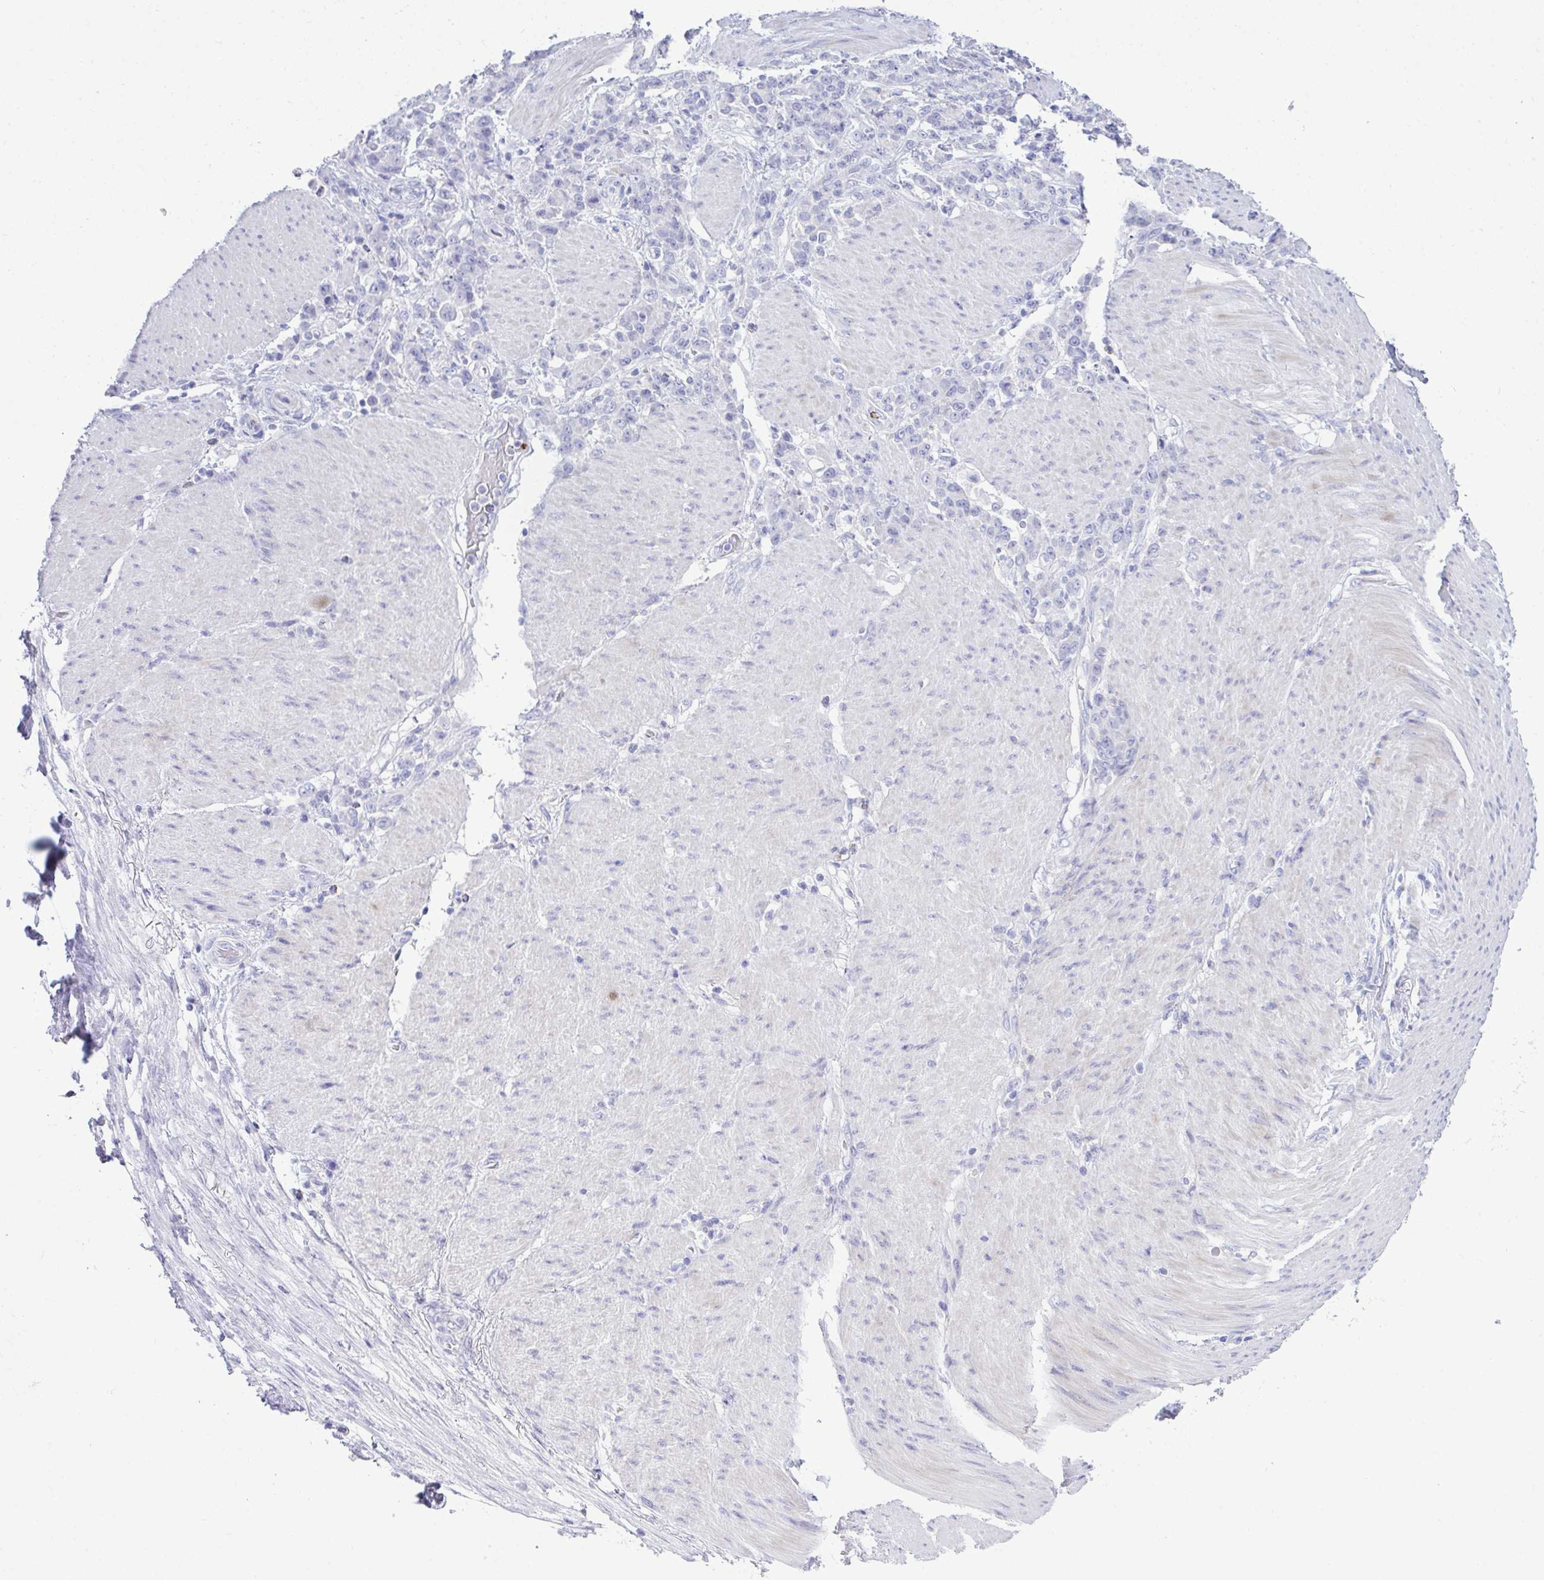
{"staining": {"intensity": "negative", "quantity": "none", "location": "none"}, "tissue": "stomach cancer", "cell_type": "Tumor cells", "image_type": "cancer", "snomed": [{"axis": "morphology", "description": "Adenocarcinoma, NOS"}, {"axis": "topography", "description": "Stomach"}], "caption": "Image shows no protein positivity in tumor cells of stomach cancer (adenocarcinoma) tissue.", "gene": "PLEKHH1", "patient": {"sex": "female", "age": 79}}